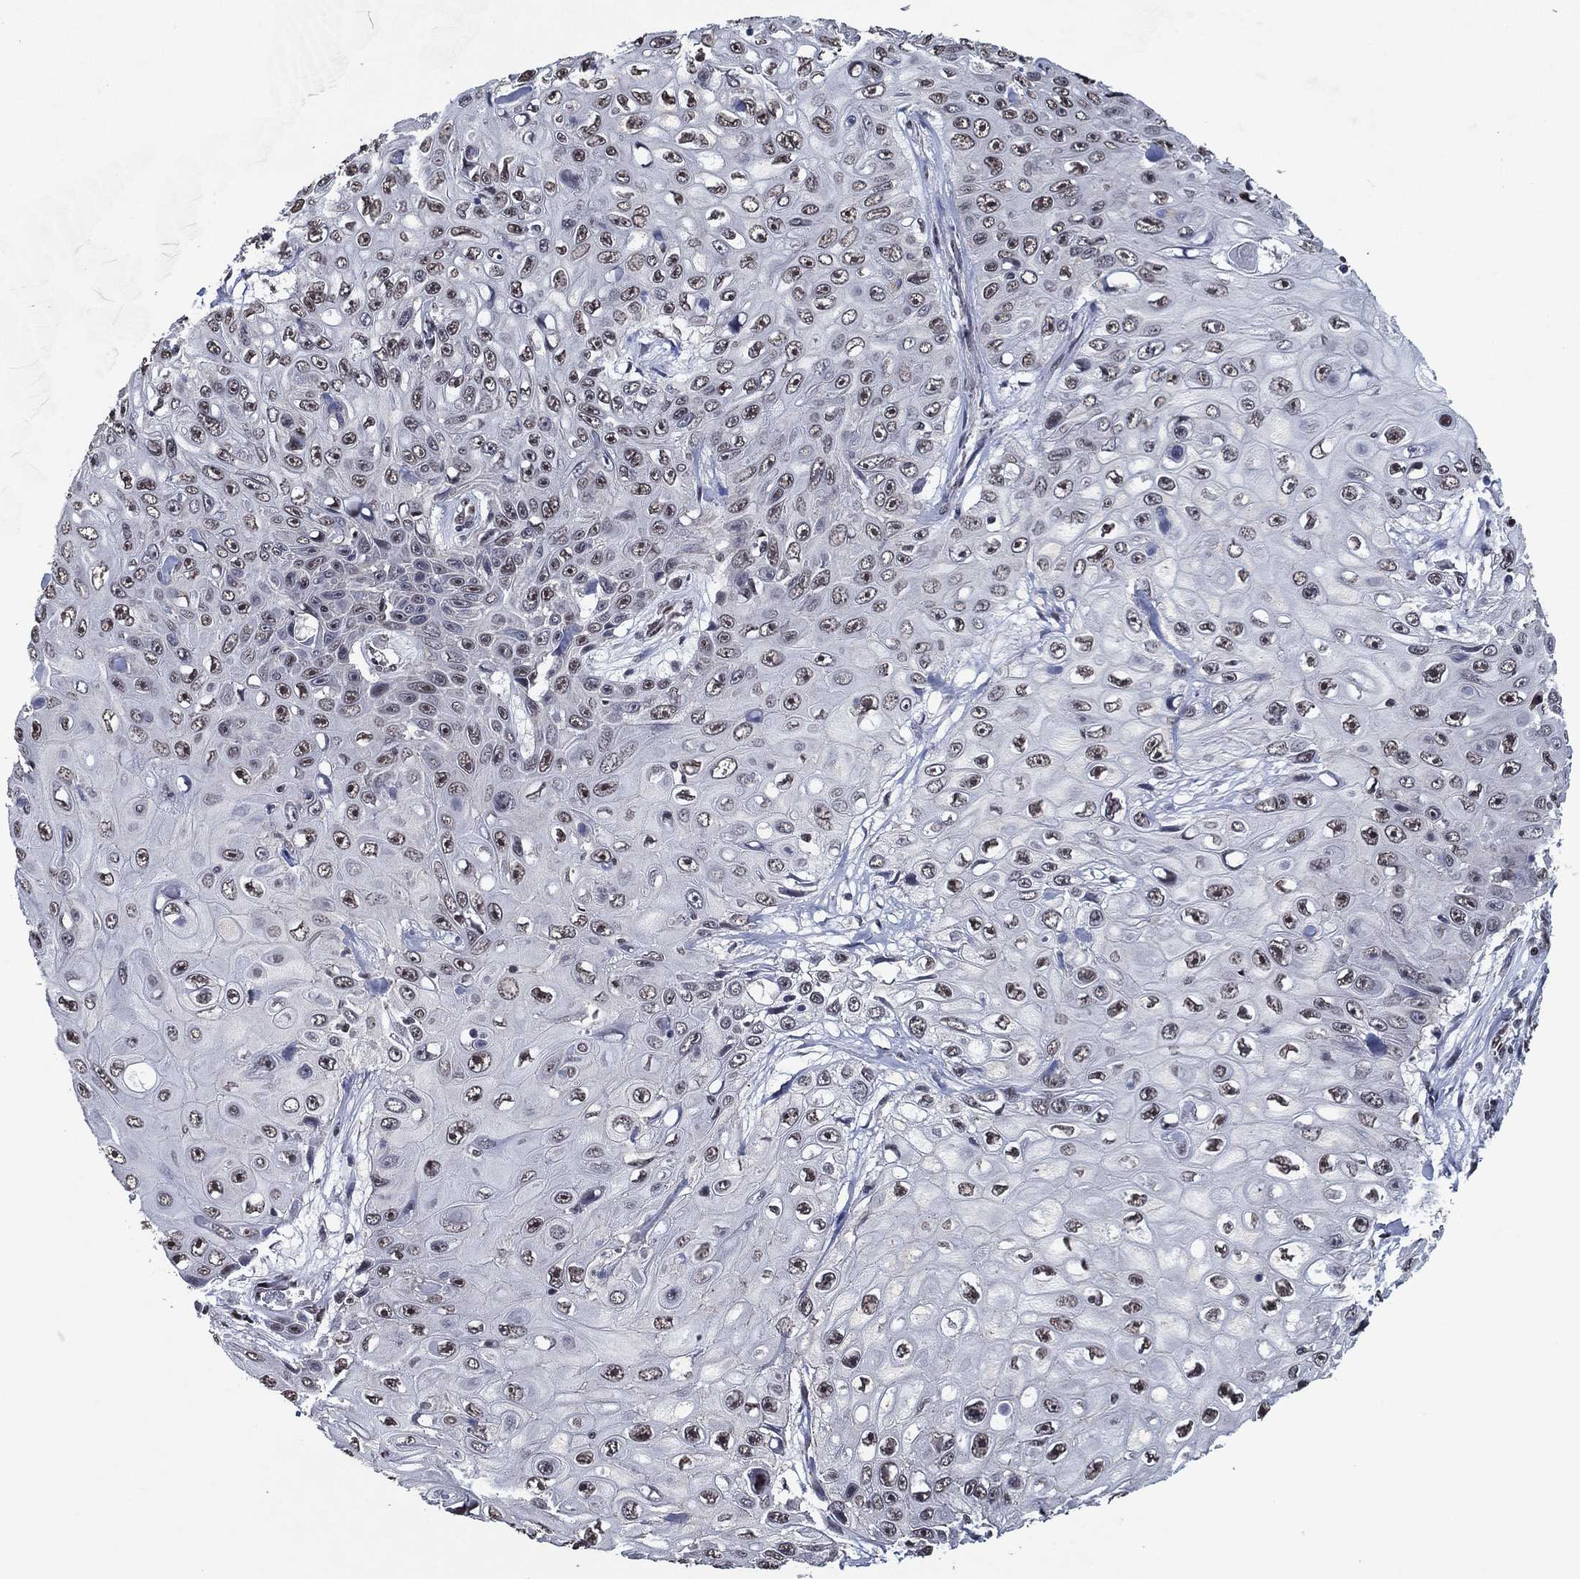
{"staining": {"intensity": "moderate", "quantity": "<25%", "location": "nuclear"}, "tissue": "skin cancer", "cell_type": "Tumor cells", "image_type": "cancer", "snomed": [{"axis": "morphology", "description": "Squamous cell carcinoma, NOS"}, {"axis": "topography", "description": "Skin"}], "caption": "Human skin cancer (squamous cell carcinoma) stained with a brown dye exhibits moderate nuclear positive expression in about <25% of tumor cells.", "gene": "ZBTB42", "patient": {"sex": "male", "age": 82}}